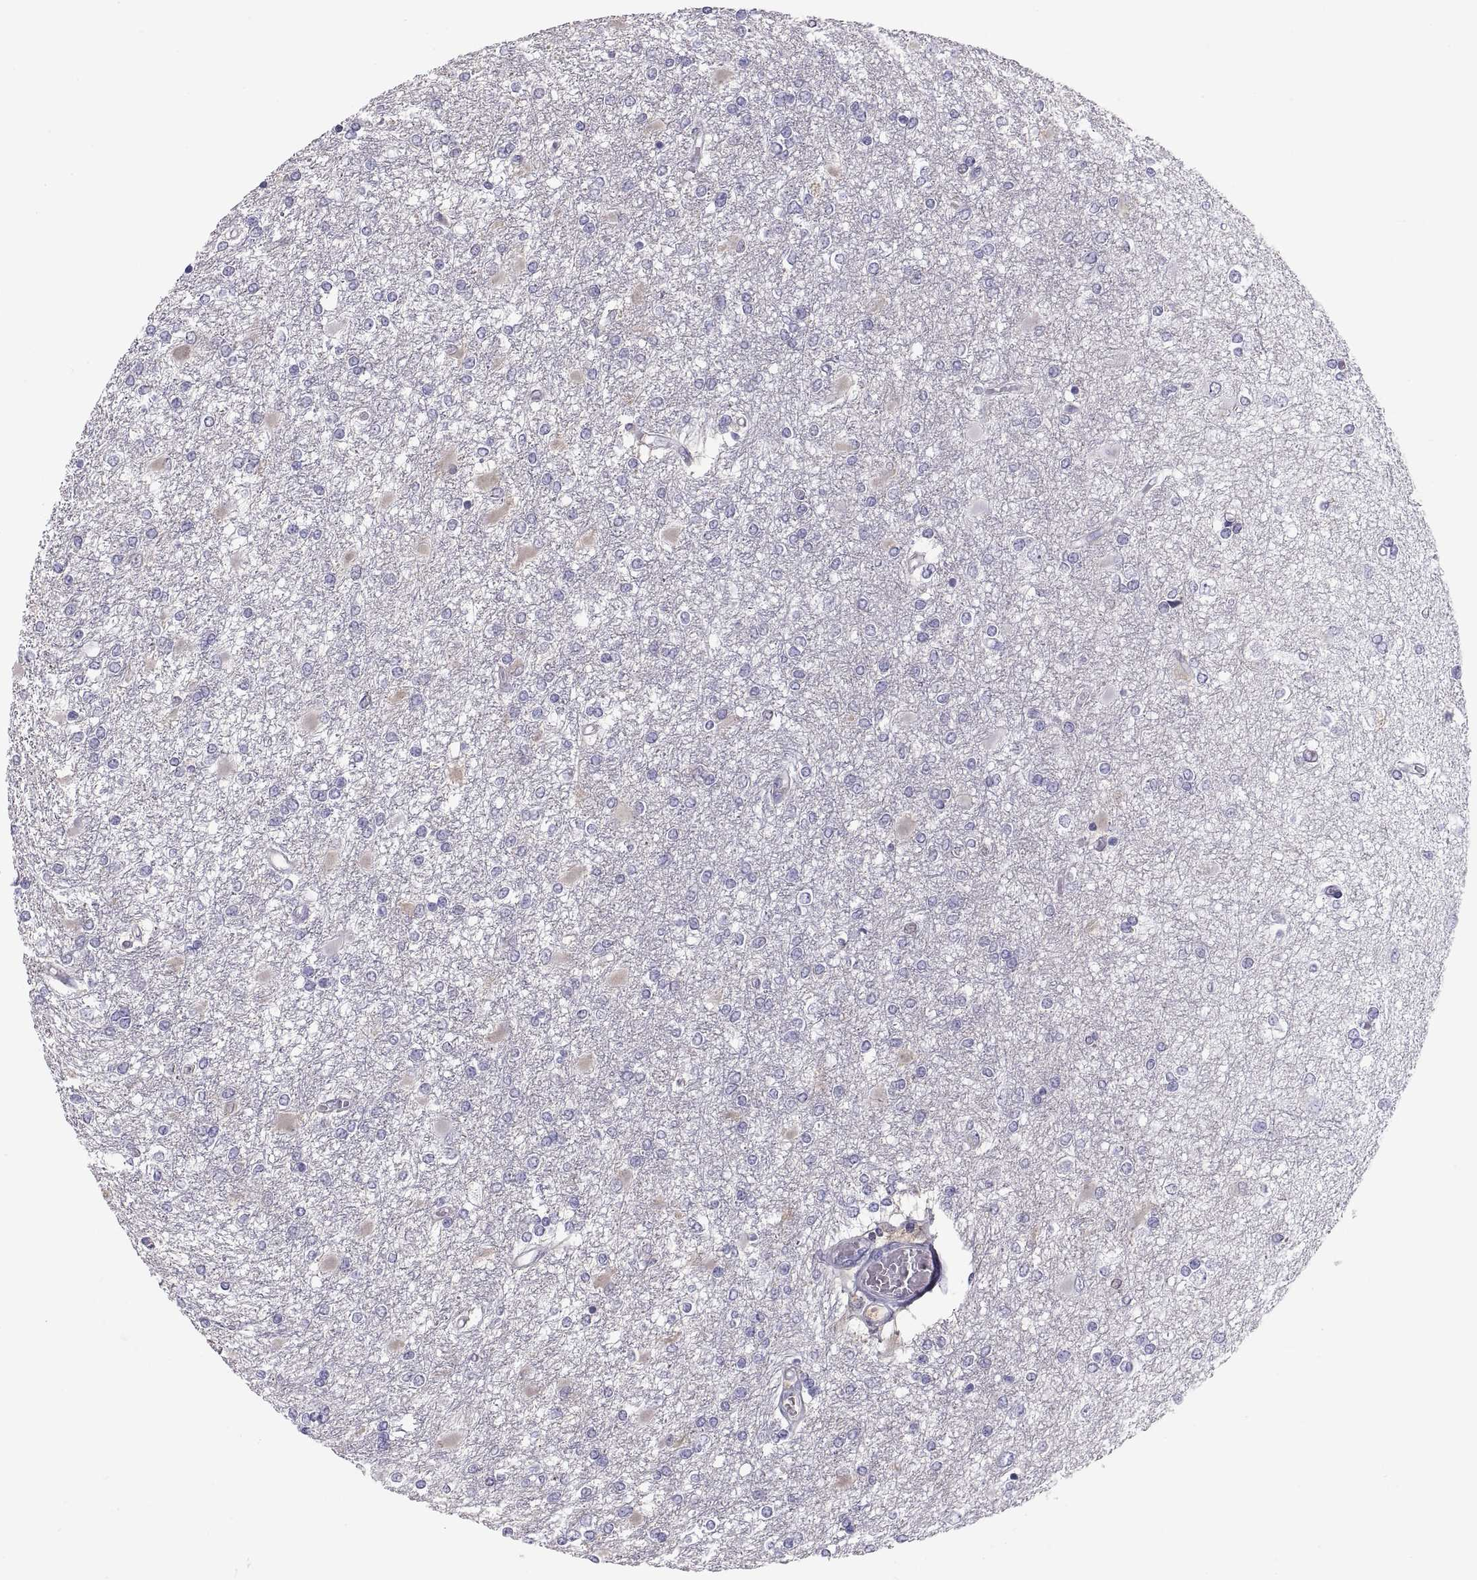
{"staining": {"intensity": "negative", "quantity": "none", "location": "none"}, "tissue": "glioma", "cell_type": "Tumor cells", "image_type": "cancer", "snomed": [{"axis": "morphology", "description": "Glioma, malignant, High grade"}, {"axis": "topography", "description": "Cerebral cortex"}], "caption": "DAB immunohistochemical staining of human high-grade glioma (malignant) displays no significant positivity in tumor cells.", "gene": "MAGEB2", "patient": {"sex": "male", "age": 79}}